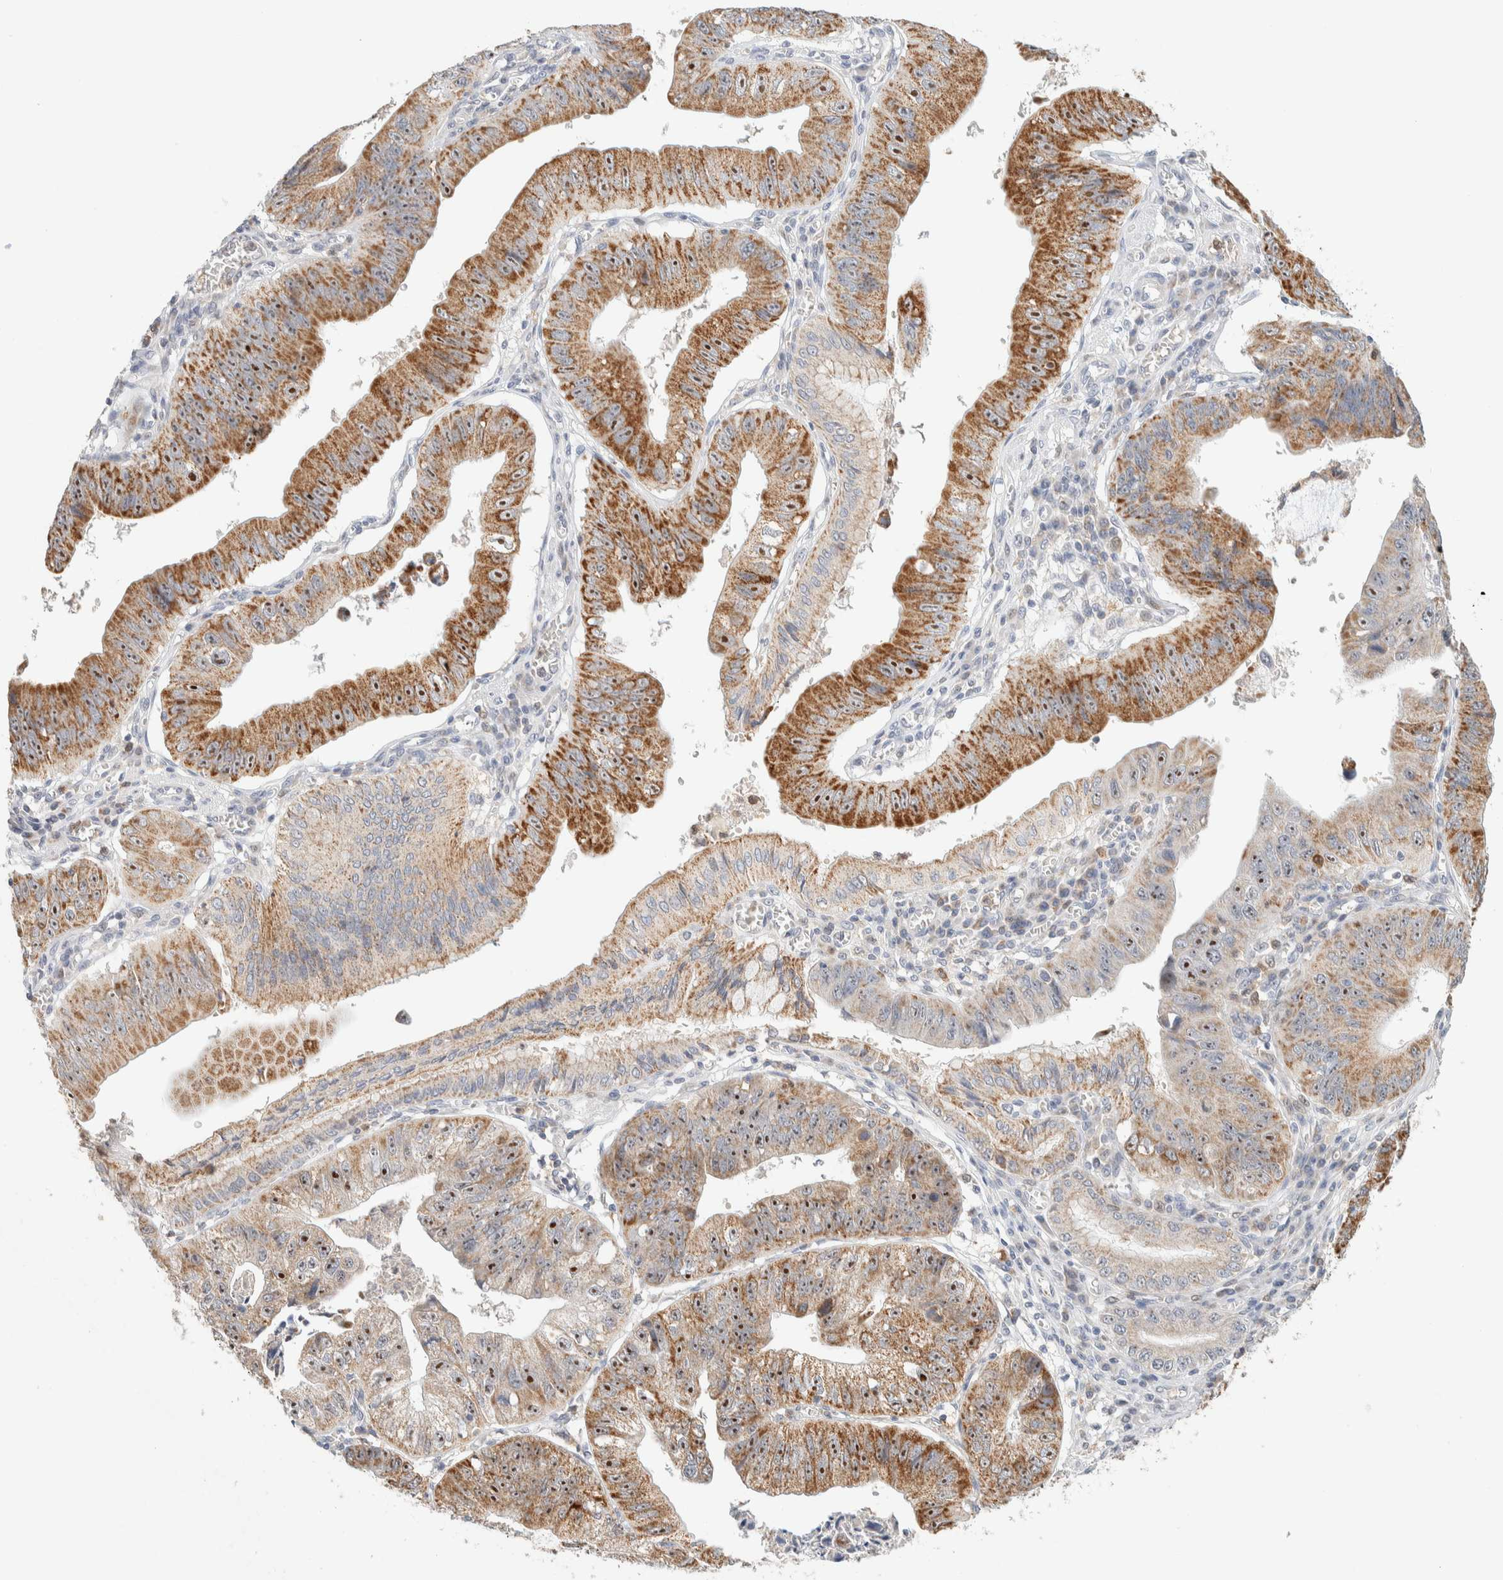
{"staining": {"intensity": "strong", "quantity": ">75%", "location": "cytoplasmic/membranous,nuclear"}, "tissue": "stomach cancer", "cell_type": "Tumor cells", "image_type": "cancer", "snomed": [{"axis": "morphology", "description": "Adenocarcinoma, NOS"}, {"axis": "topography", "description": "Stomach"}], "caption": "This image reveals IHC staining of human stomach cancer, with high strong cytoplasmic/membranous and nuclear positivity in about >75% of tumor cells.", "gene": "HDHD3", "patient": {"sex": "male", "age": 59}}